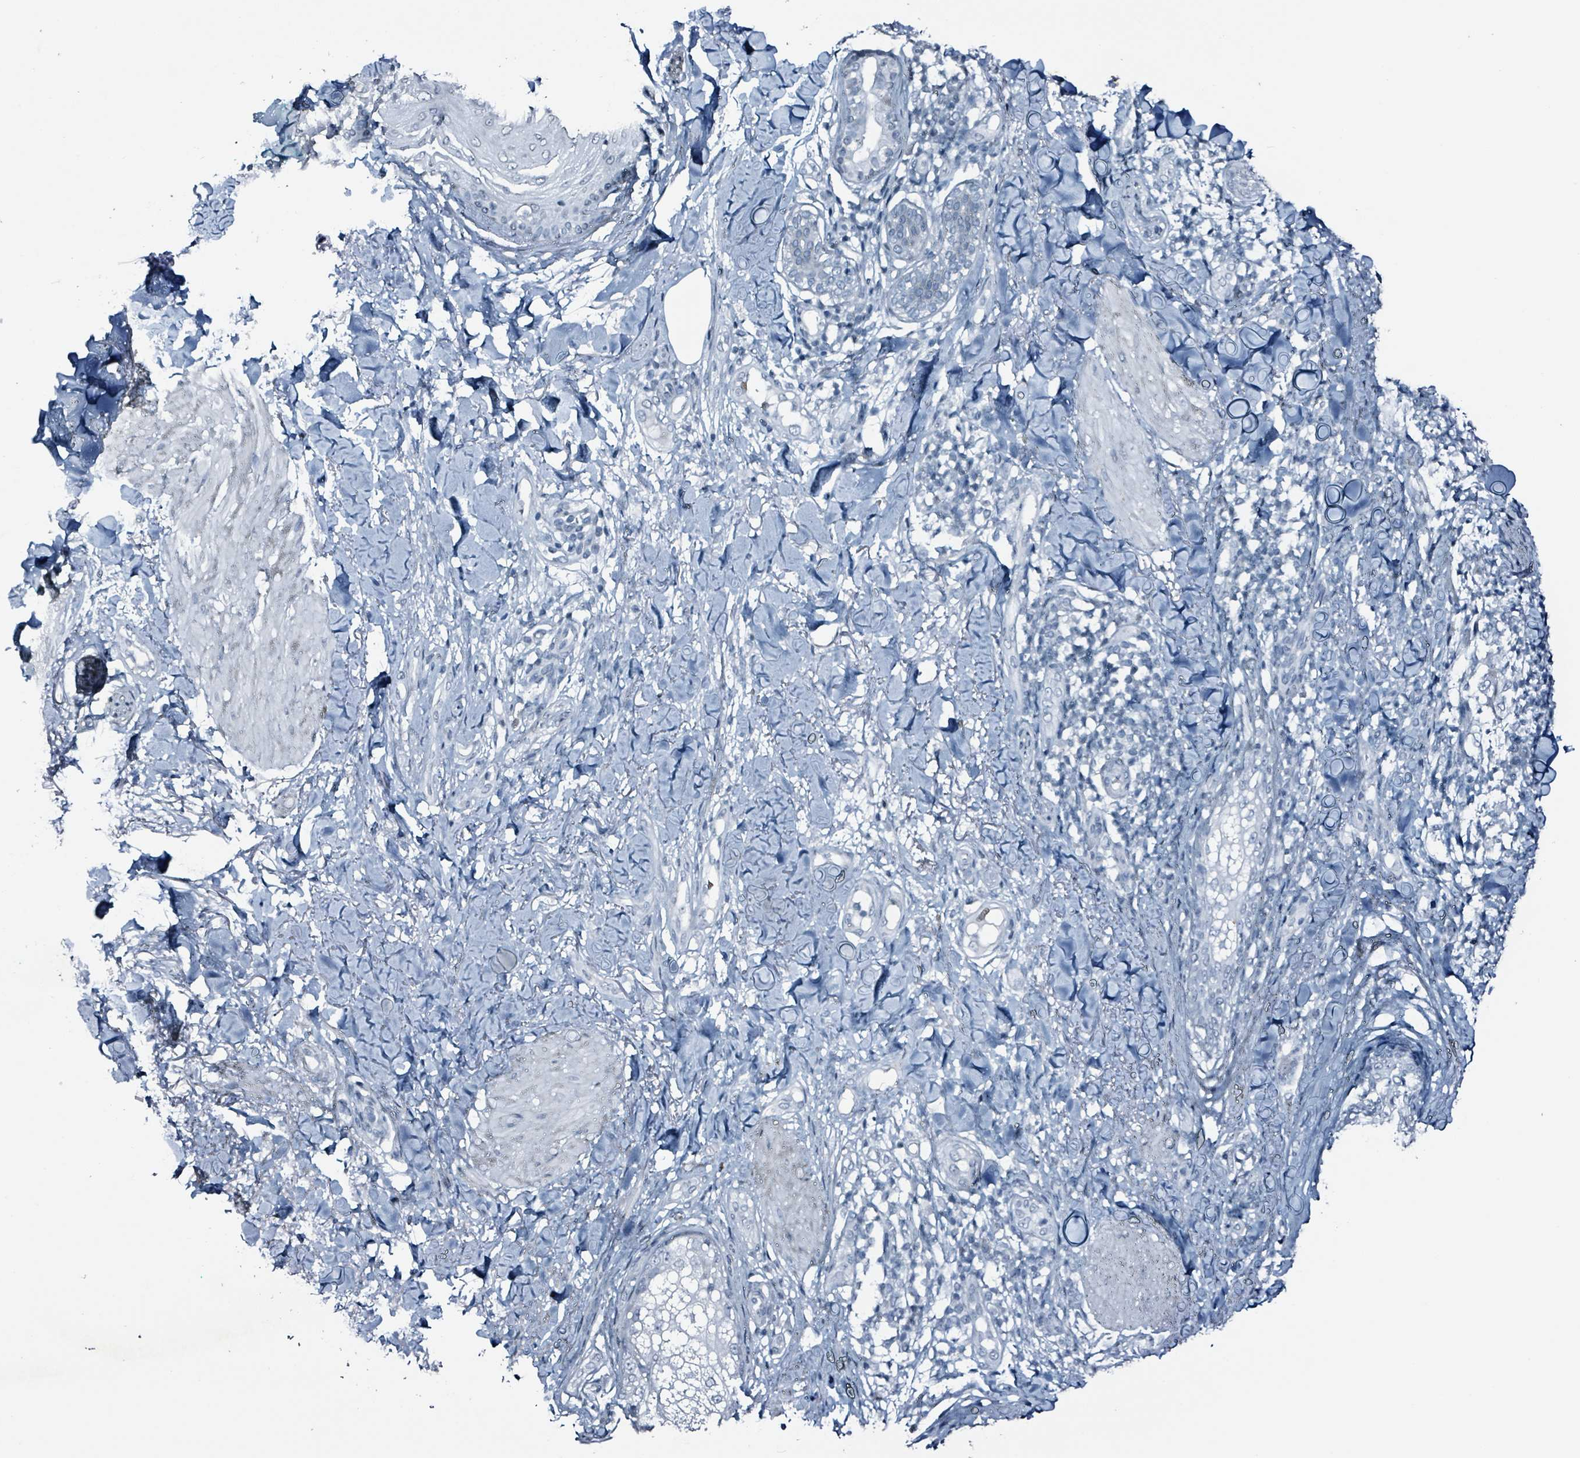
{"staining": {"intensity": "negative", "quantity": "none", "location": "none"}, "tissue": "melanoma", "cell_type": "Tumor cells", "image_type": "cancer", "snomed": [{"axis": "morphology", "description": "Malignant melanoma, NOS"}, {"axis": "topography", "description": "Skin"}], "caption": "Tumor cells are negative for brown protein staining in malignant melanoma. (DAB (3,3'-diaminobenzidine) IHC, high magnification).", "gene": "CA9", "patient": {"sex": "male", "age": 66}}